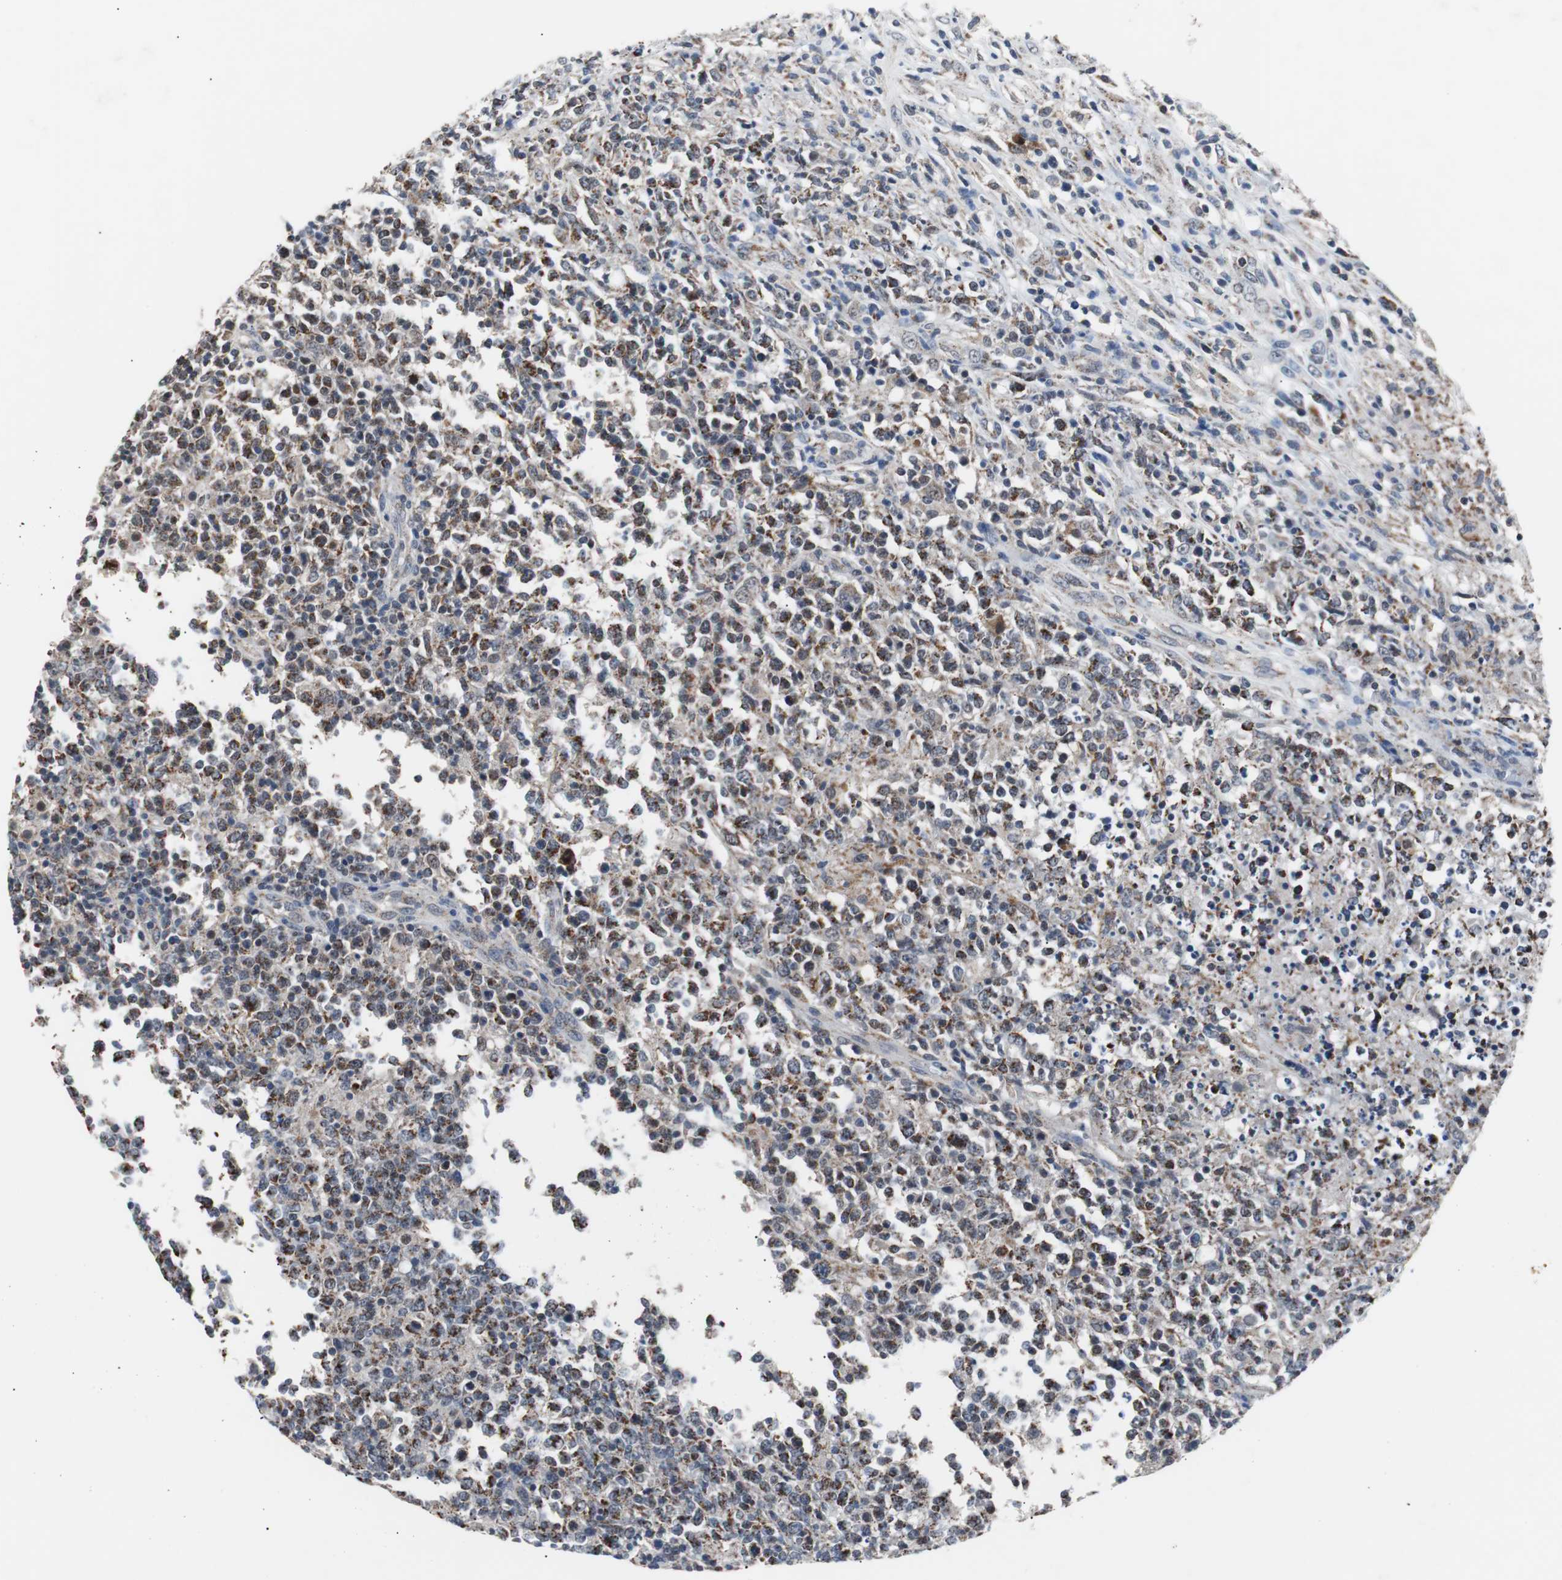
{"staining": {"intensity": "strong", "quantity": "25%-75%", "location": "cytoplasmic/membranous"}, "tissue": "lymphoma", "cell_type": "Tumor cells", "image_type": "cancer", "snomed": [{"axis": "morphology", "description": "Malignant lymphoma, non-Hodgkin's type, High grade"}, {"axis": "topography", "description": "Lymph node"}], "caption": "Tumor cells demonstrate high levels of strong cytoplasmic/membranous staining in approximately 25%-75% of cells in high-grade malignant lymphoma, non-Hodgkin's type.", "gene": "PITRM1", "patient": {"sex": "female", "age": 84}}